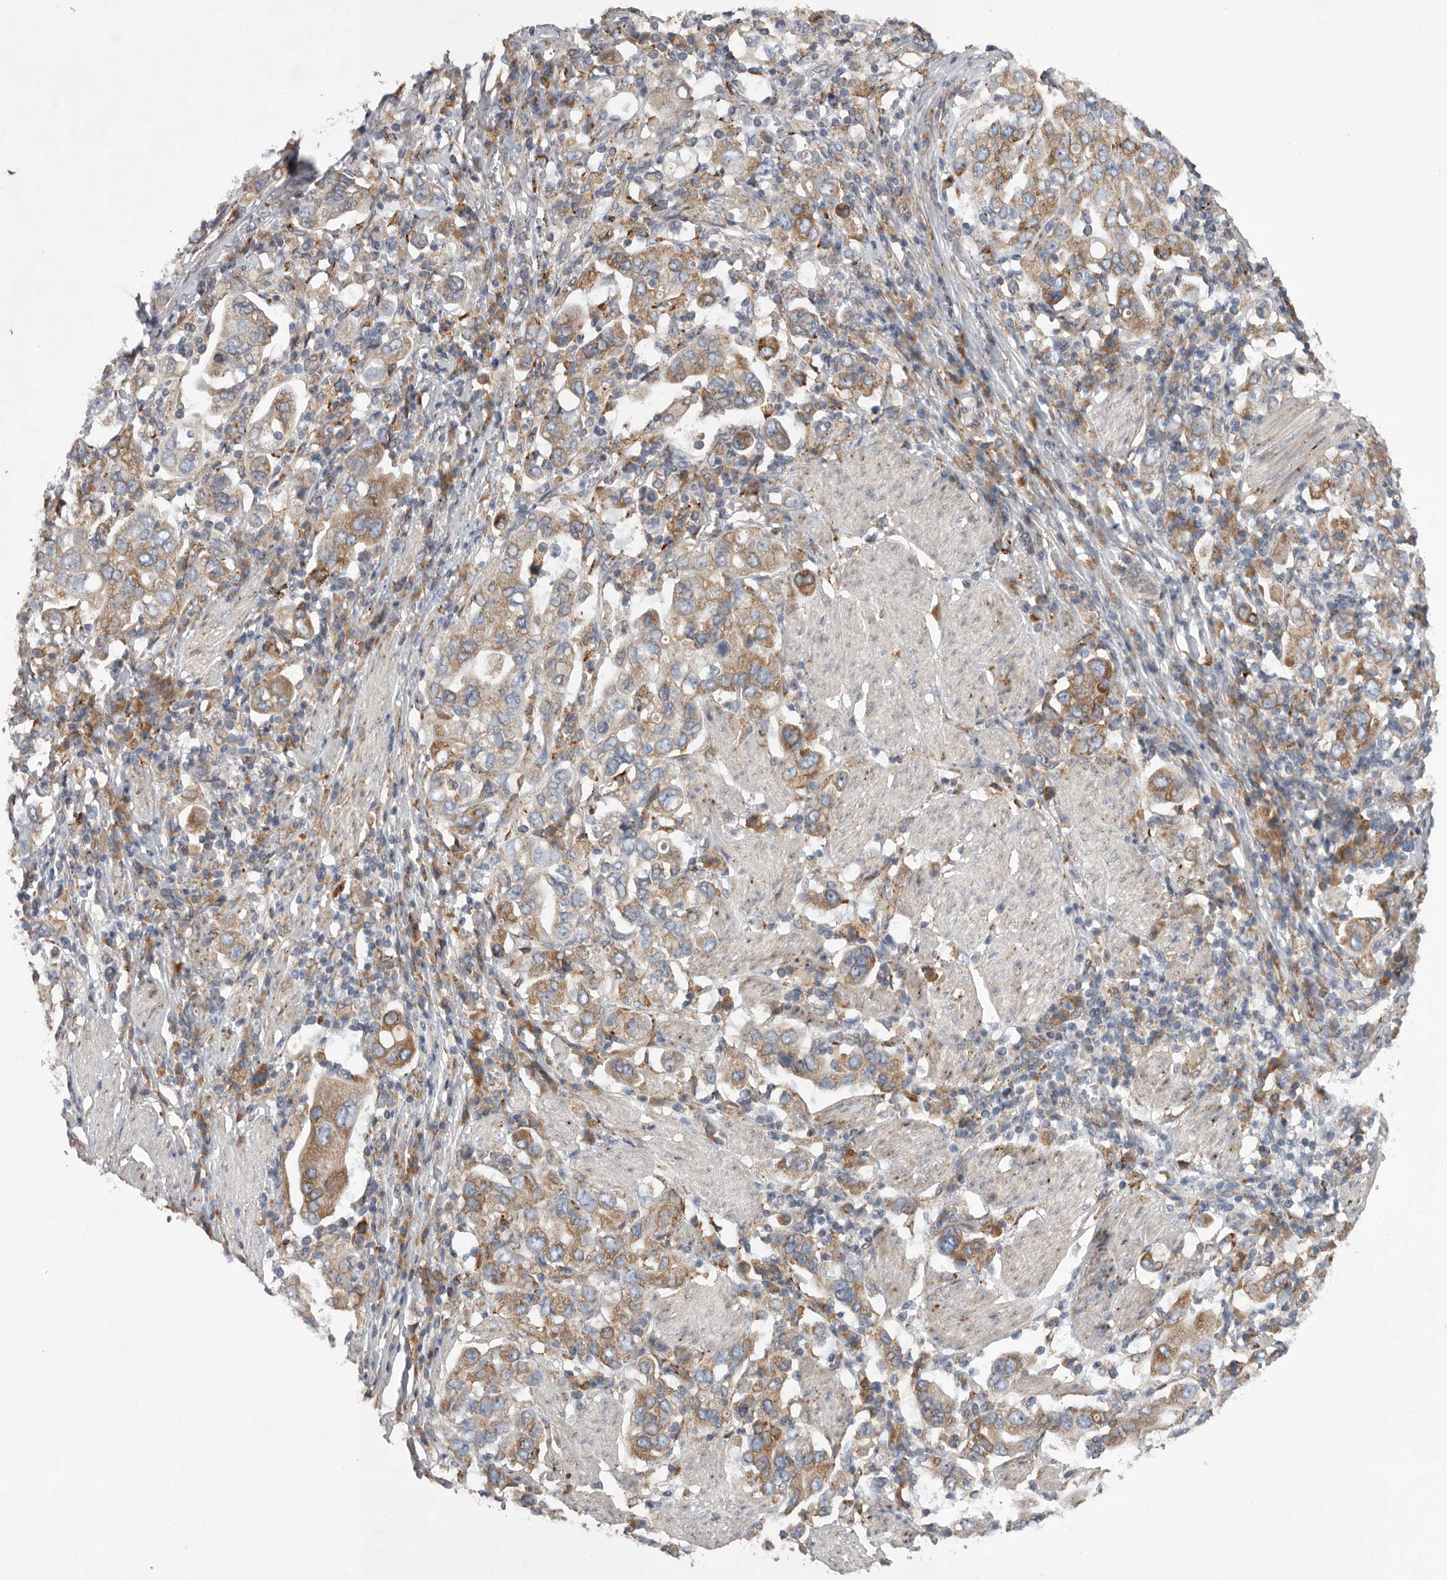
{"staining": {"intensity": "moderate", "quantity": ">75%", "location": "cytoplasmic/membranous"}, "tissue": "stomach cancer", "cell_type": "Tumor cells", "image_type": "cancer", "snomed": [{"axis": "morphology", "description": "Adenocarcinoma, NOS"}, {"axis": "topography", "description": "Stomach, upper"}], "caption": "The histopathology image displays staining of stomach cancer (adenocarcinoma), revealing moderate cytoplasmic/membranous protein expression (brown color) within tumor cells.", "gene": "GANAB", "patient": {"sex": "male", "age": 62}}